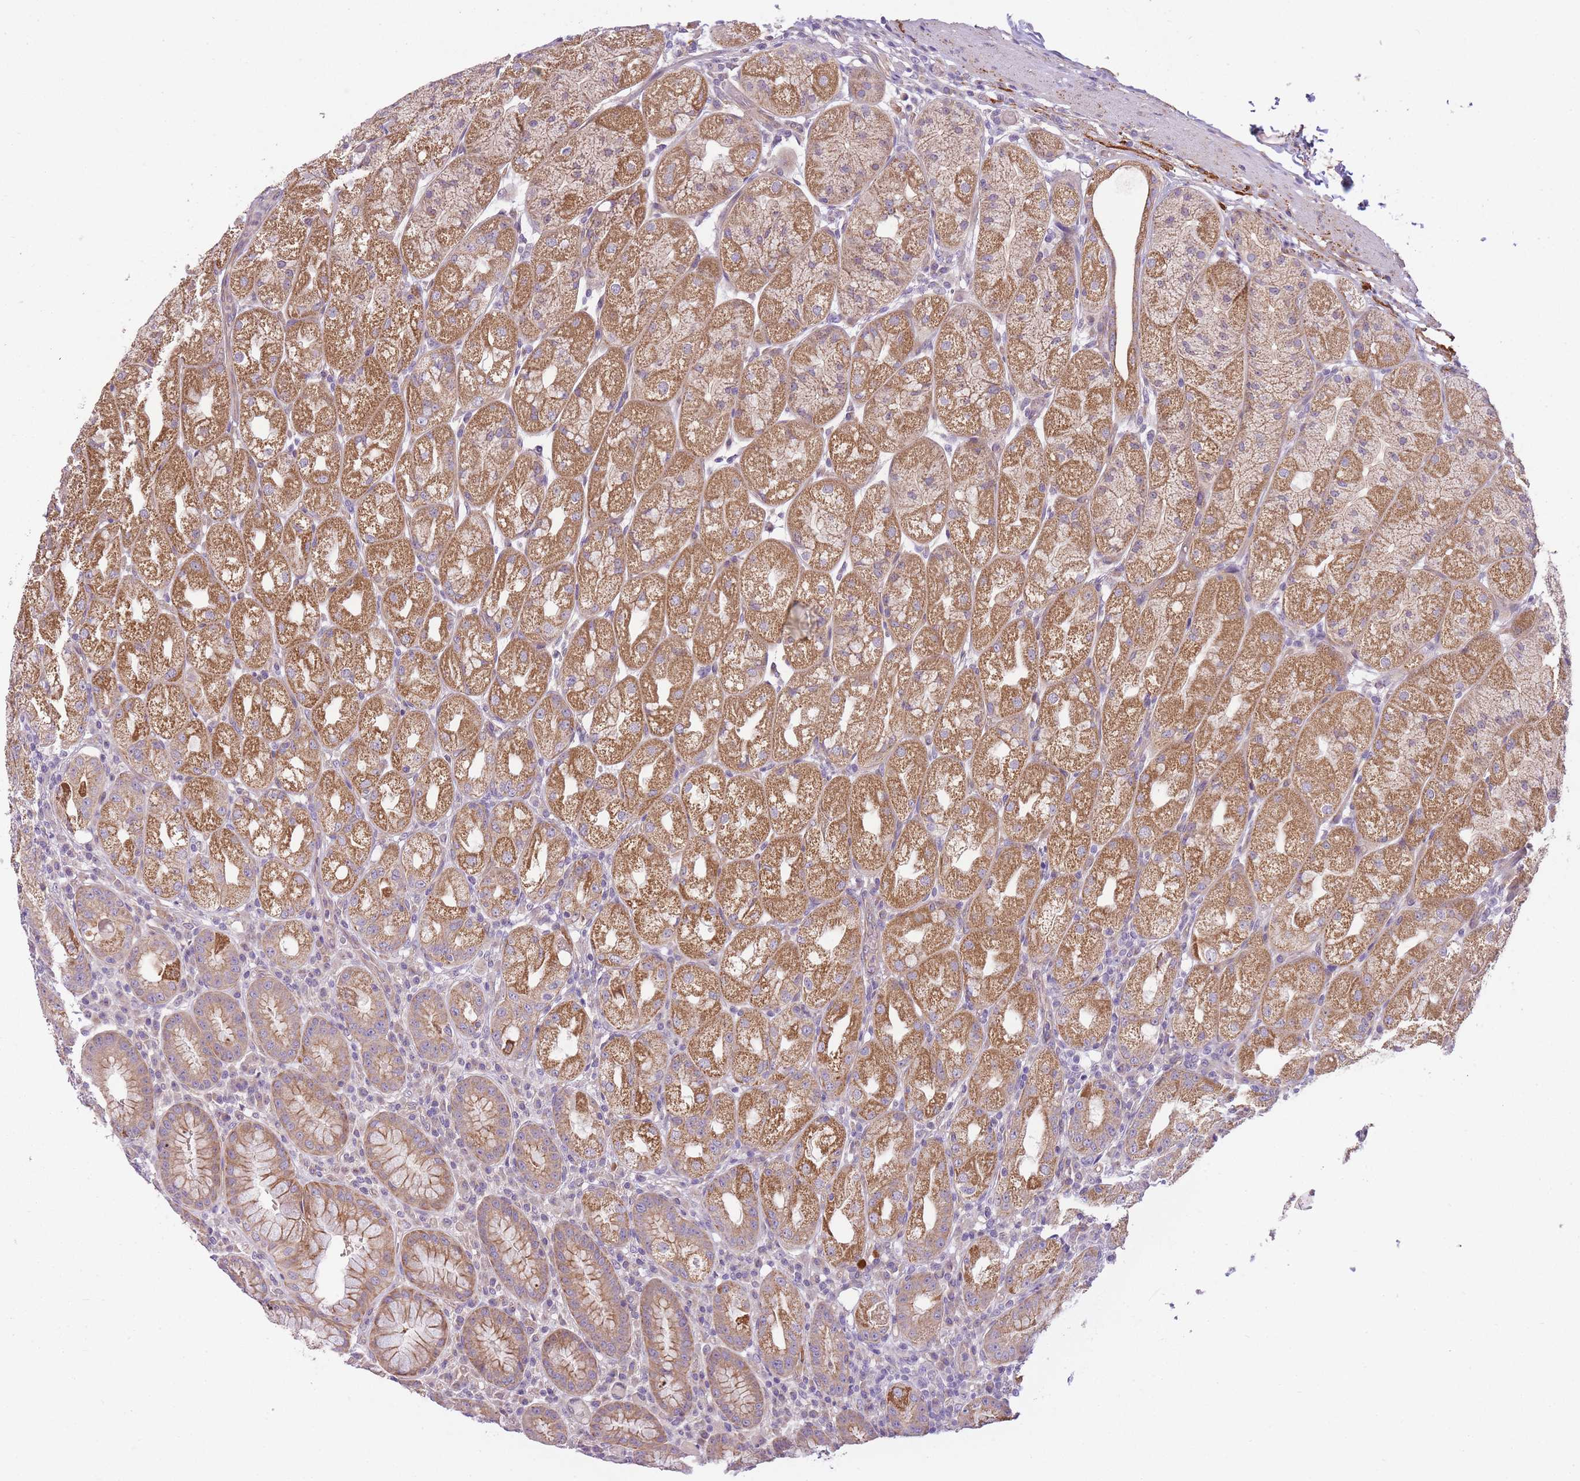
{"staining": {"intensity": "moderate", "quantity": ">75%", "location": "cytoplasmic/membranous"}, "tissue": "stomach", "cell_type": "Glandular cells", "image_type": "normal", "snomed": [{"axis": "morphology", "description": "Normal tissue, NOS"}, {"axis": "topography", "description": "Stomach, upper"}], "caption": "Immunohistochemical staining of unremarkable stomach displays >75% levels of moderate cytoplasmic/membranous protein expression in about >75% of glandular cells.", "gene": "REV1", "patient": {"sex": "male", "age": 52}}